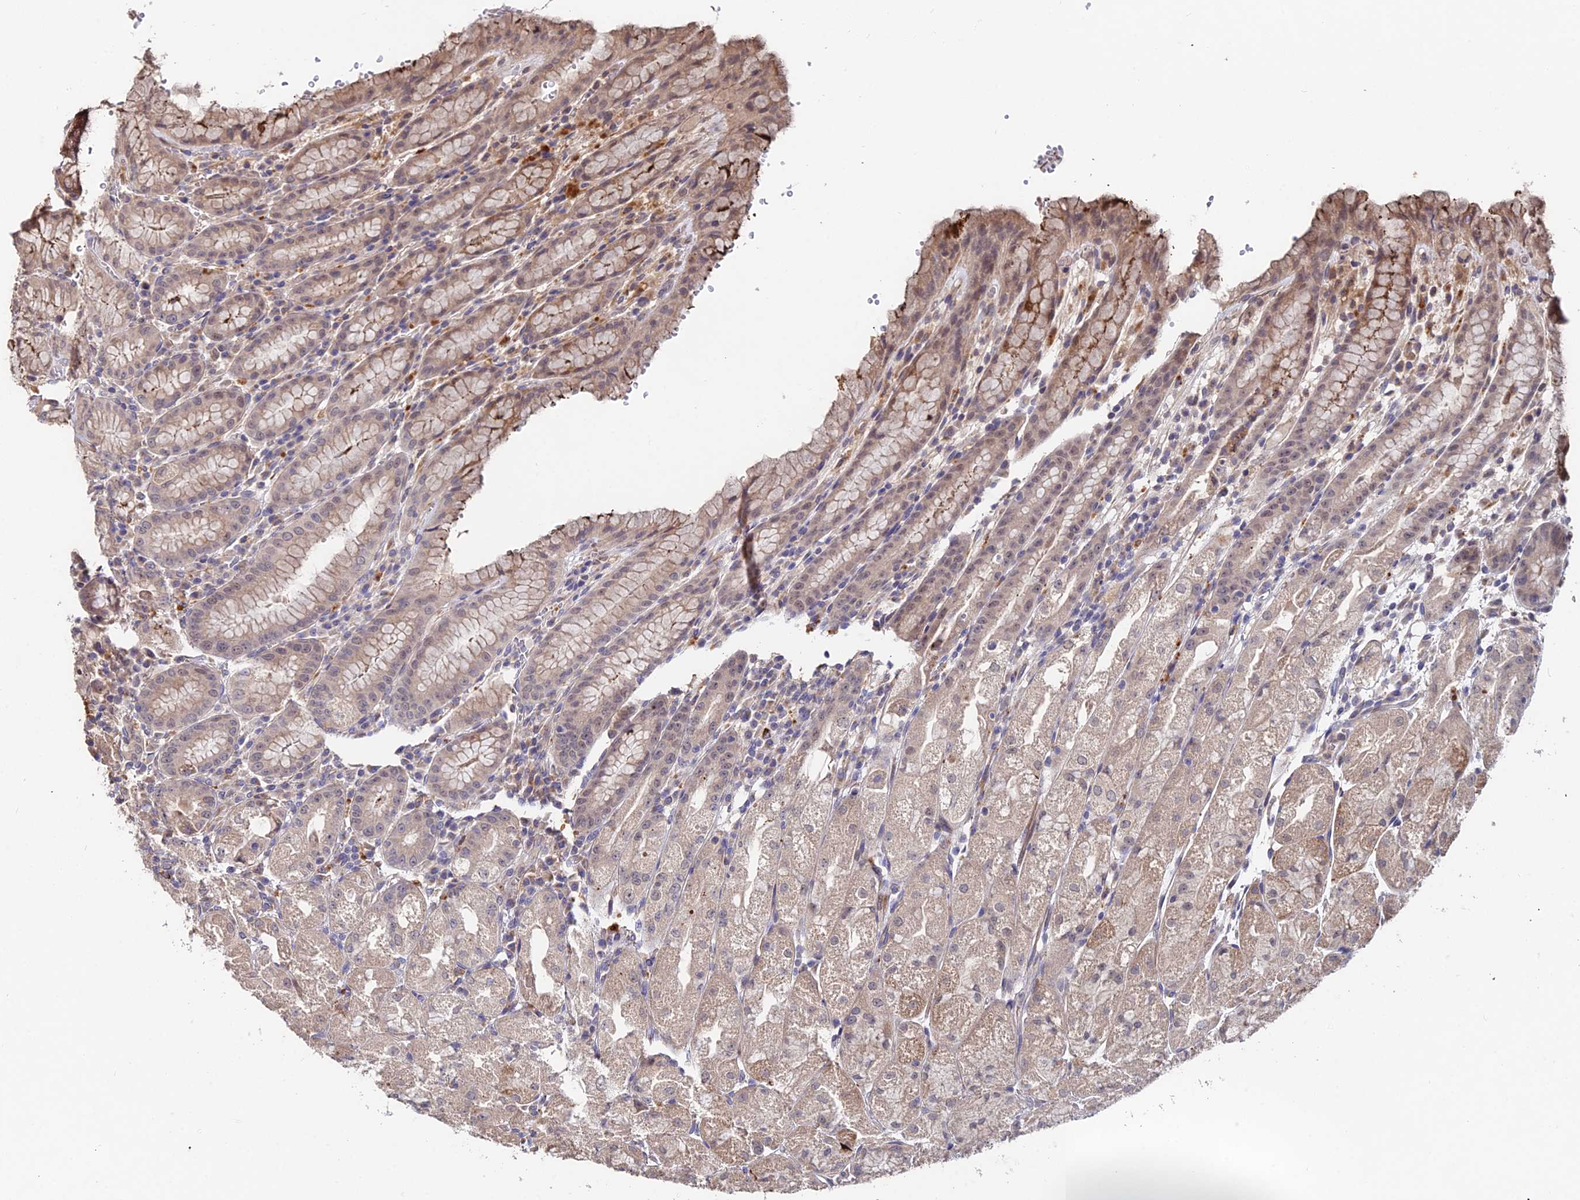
{"staining": {"intensity": "weak", "quantity": "25%-75%", "location": "cytoplasmic/membranous"}, "tissue": "stomach", "cell_type": "Glandular cells", "image_type": "normal", "snomed": [{"axis": "morphology", "description": "Normal tissue, NOS"}, {"axis": "topography", "description": "Stomach, upper"}], "caption": "Immunohistochemical staining of unremarkable stomach shows low levels of weak cytoplasmic/membranous staining in about 25%-75% of glandular cells.", "gene": "ACTR5", "patient": {"sex": "male", "age": 52}}